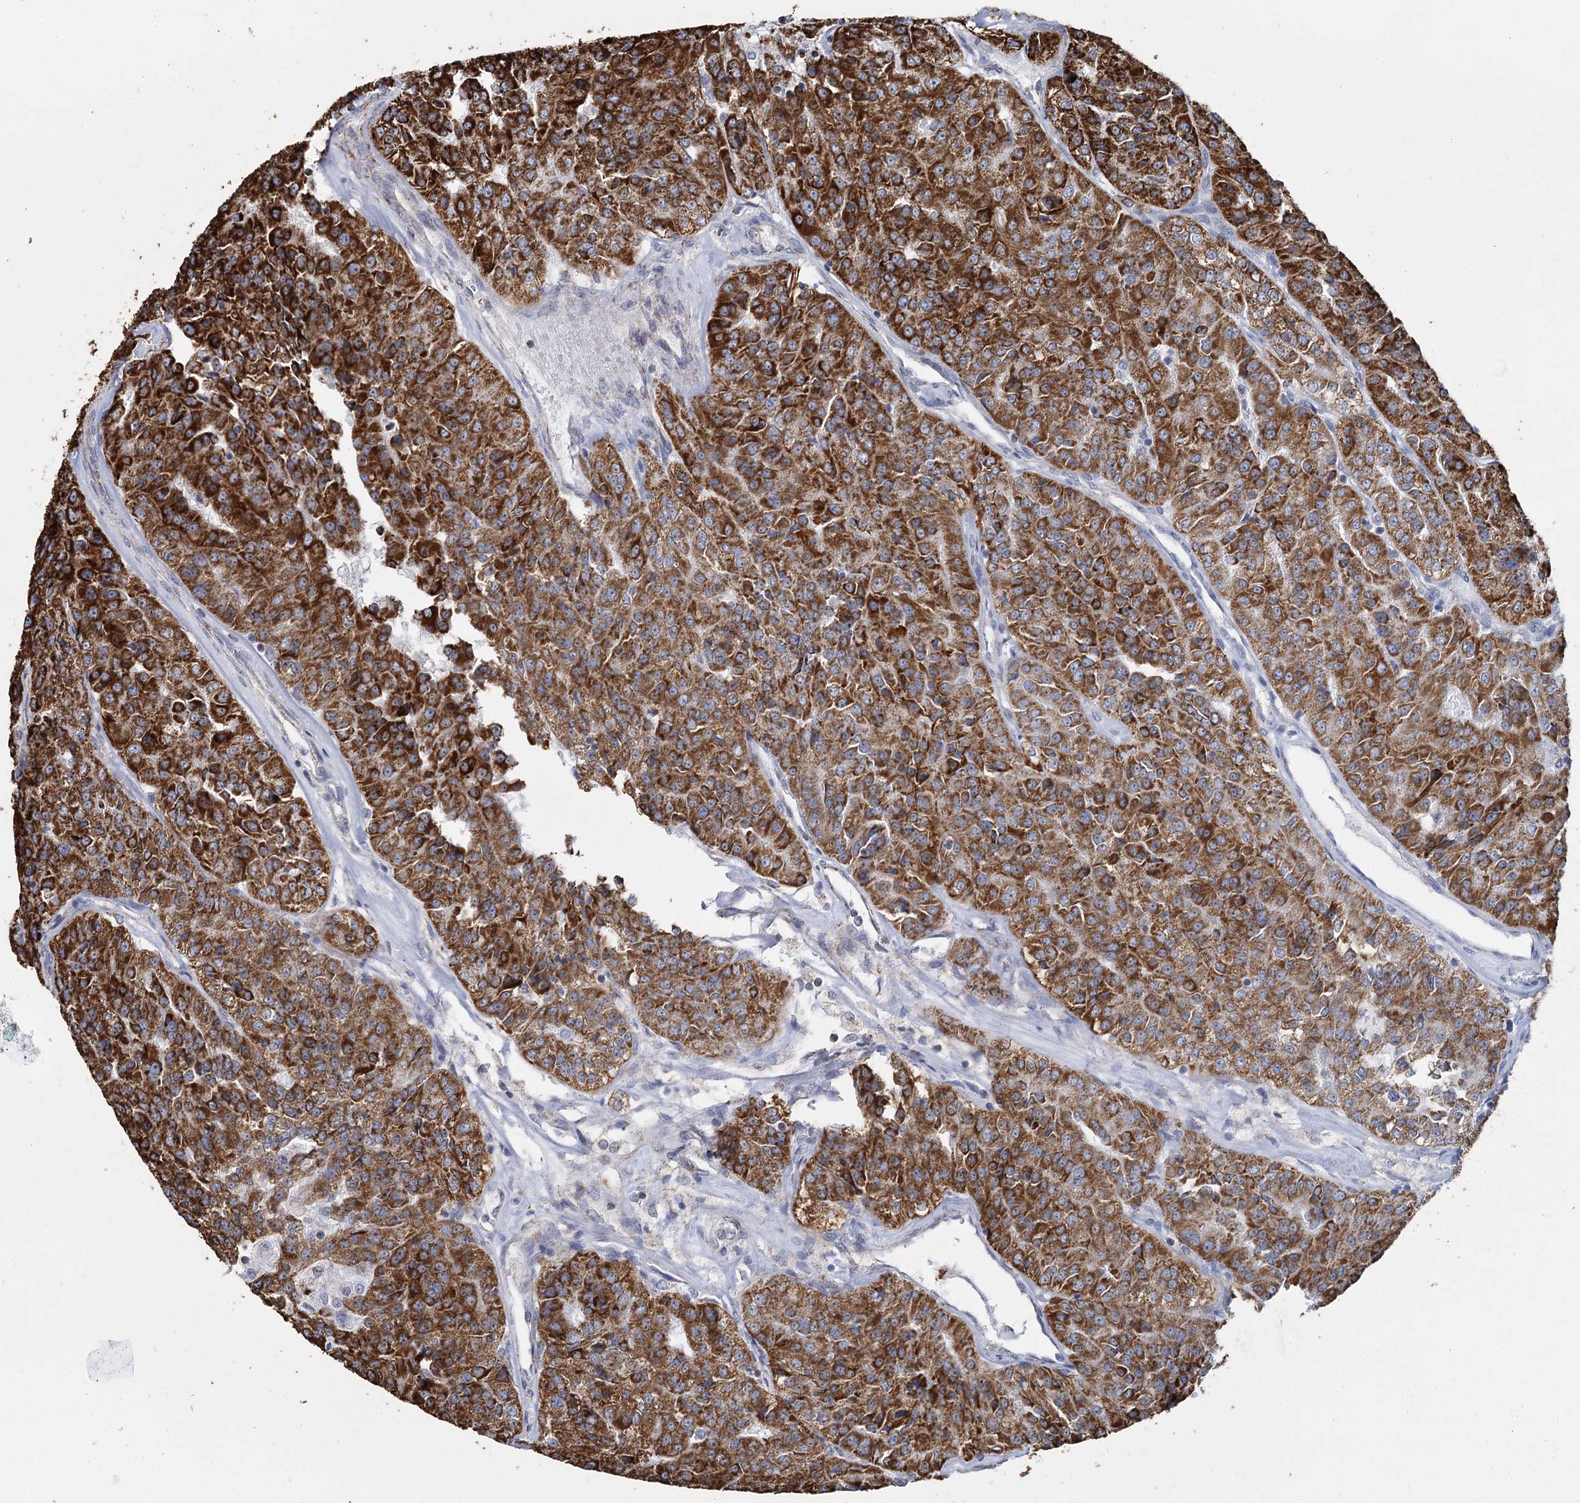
{"staining": {"intensity": "strong", "quantity": ">75%", "location": "cytoplasmic/membranous"}, "tissue": "renal cancer", "cell_type": "Tumor cells", "image_type": "cancer", "snomed": [{"axis": "morphology", "description": "Adenocarcinoma, NOS"}, {"axis": "topography", "description": "Kidney"}], "caption": "Strong cytoplasmic/membranous staining is seen in approximately >75% of tumor cells in renal cancer.", "gene": "MRPL44", "patient": {"sex": "female", "age": 63}}